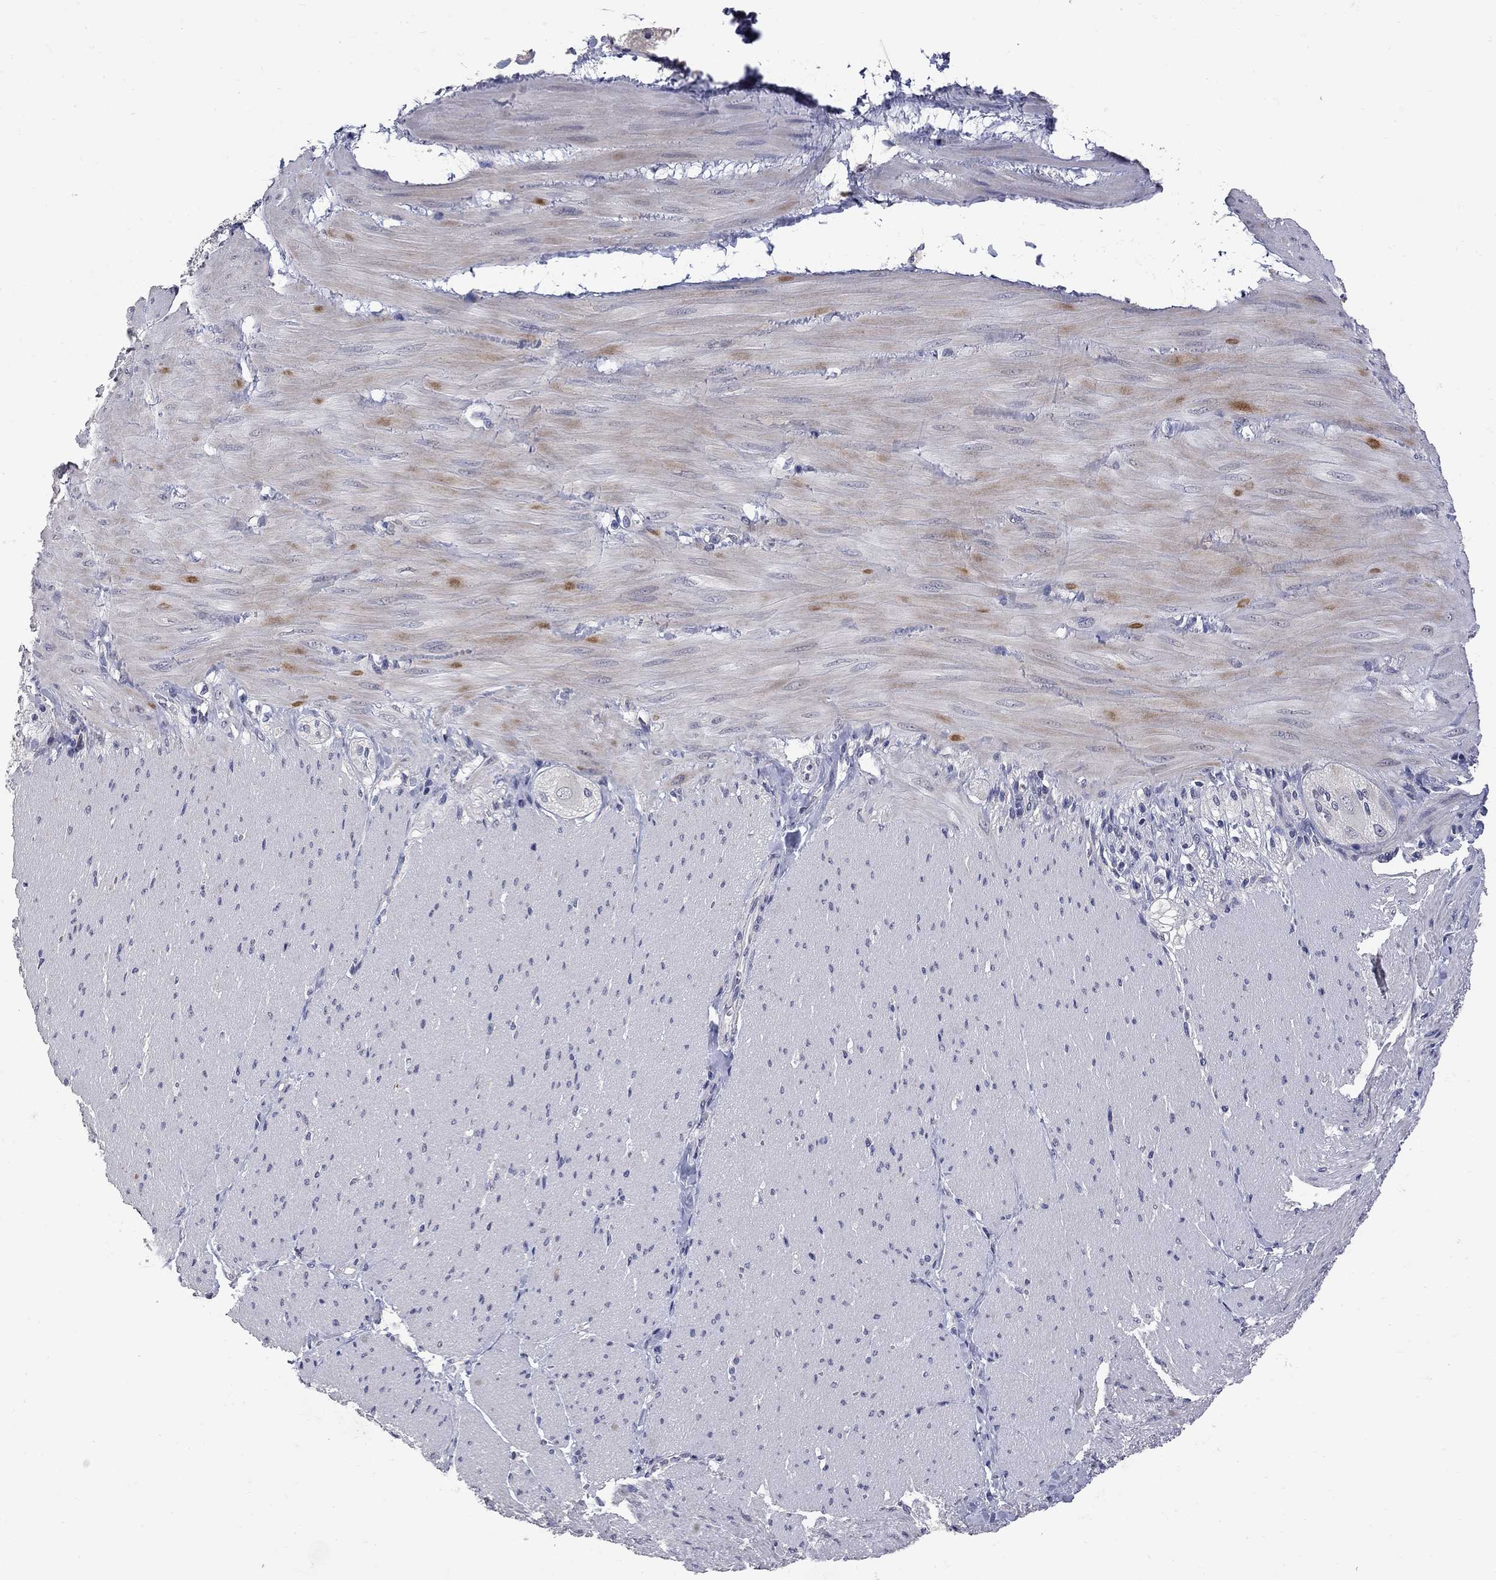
{"staining": {"intensity": "negative", "quantity": "none", "location": "none"}, "tissue": "adipose tissue", "cell_type": "Adipocytes", "image_type": "normal", "snomed": [{"axis": "morphology", "description": "Normal tissue, NOS"}, {"axis": "topography", "description": "Smooth muscle"}, {"axis": "topography", "description": "Duodenum"}, {"axis": "topography", "description": "Peripheral nerve tissue"}], "caption": "IHC histopathology image of benign adipose tissue stained for a protein (brown), which reveals no positivity in adipocytes.", "gene": "NOS2", "patient": {"sex": "female", "age": 61}}